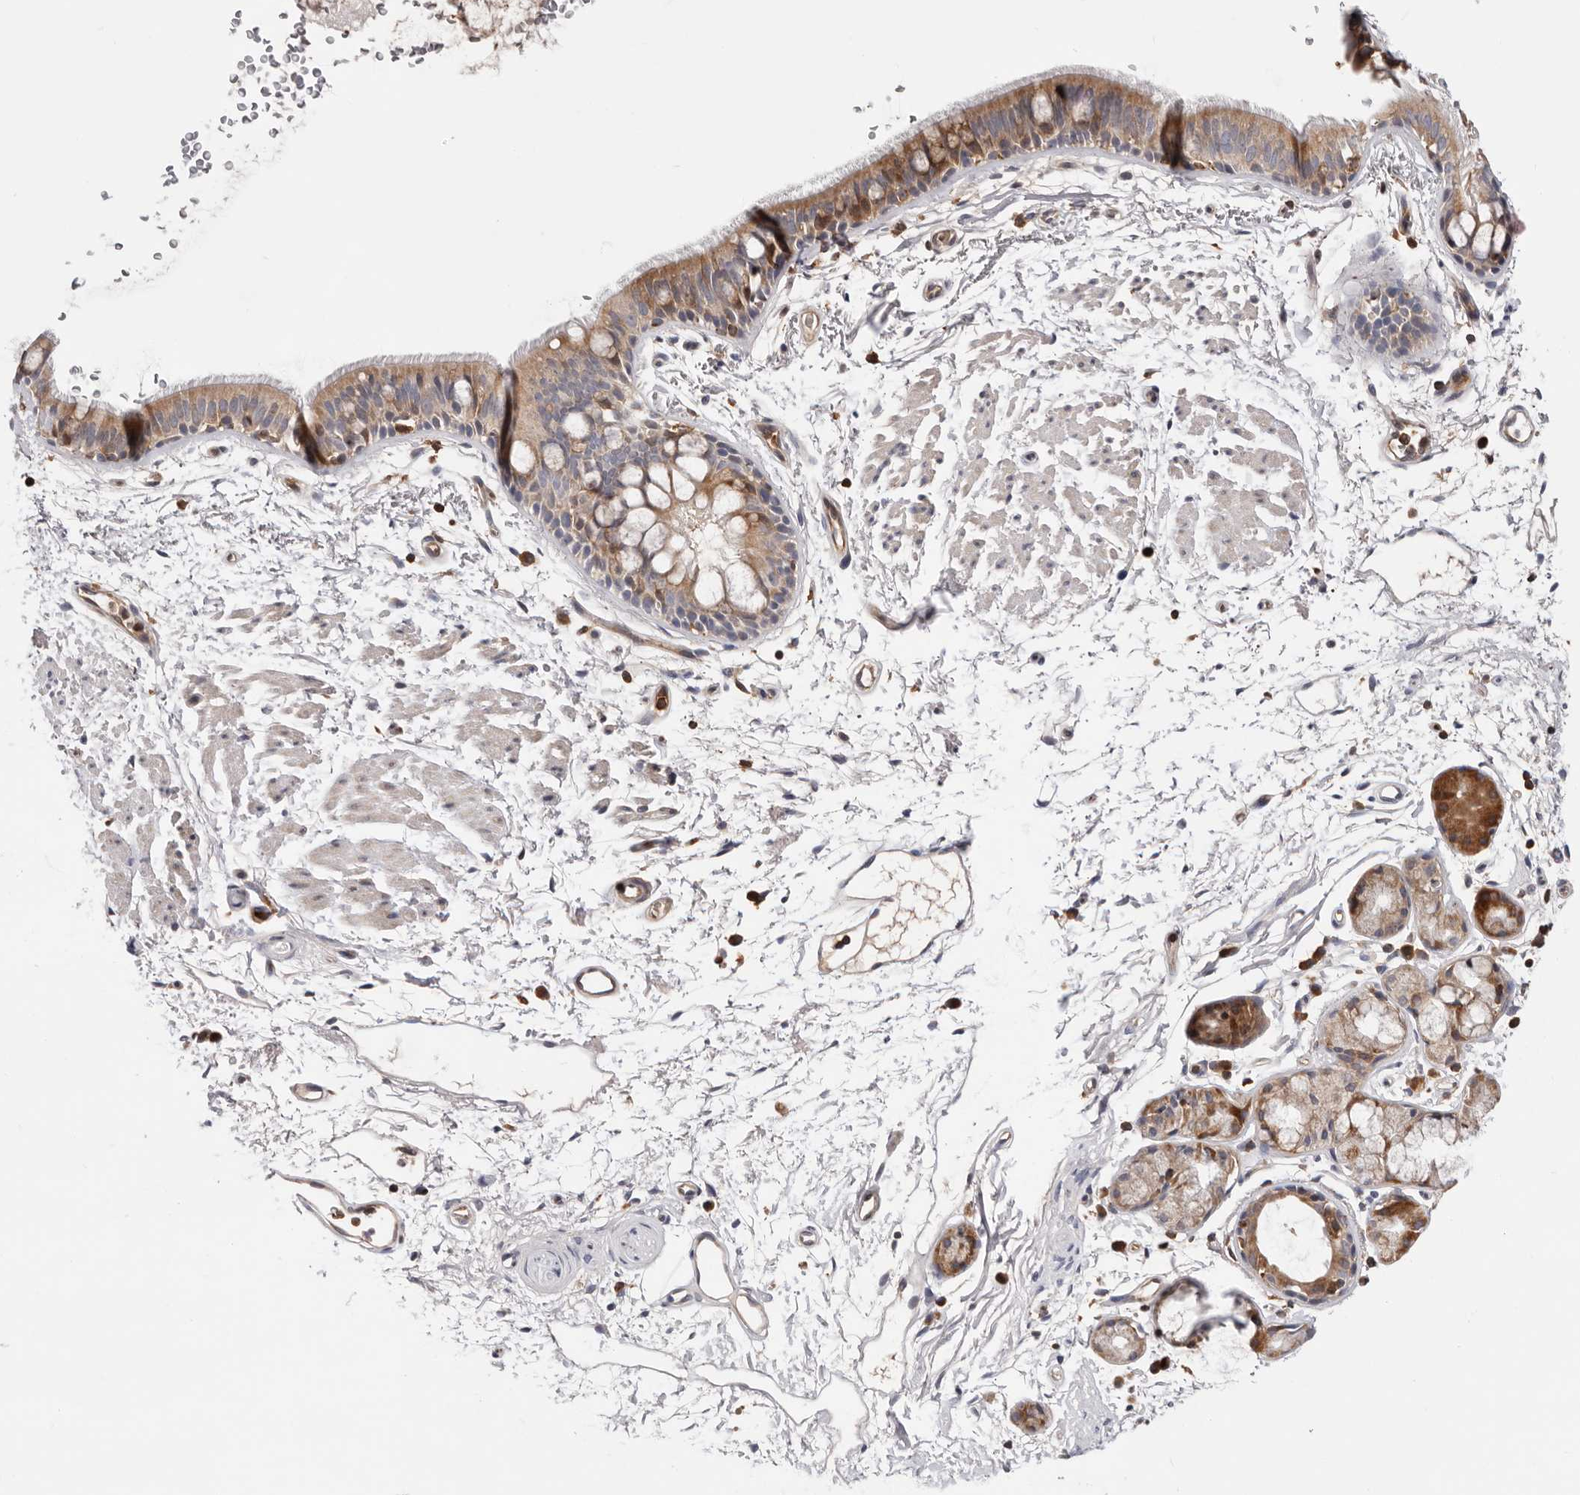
{"staining": {"intensity": "moderate", "quantity": ">75%", "location": "cytoplasmic/membranous"}, "tissue": "bronchus", "cell_type": "Respiratory epithelial cells", "image_type": "normal", "snomed": [{"axis": "morphology", "description": "Normal tissue, NOS"}, {"axis": "topography", "description": "Lymph node"}, {"axis": "topography", "description": "Bronchus"}], "caption": "DAB immunohistochemical staining of benign human bronchus displays moderate cytoplasmic/membranous protein positivity in about >75% of respiratory epithelial cells.", "gene": "RNF213", "patient": {"sex": "female", "age": 70}}